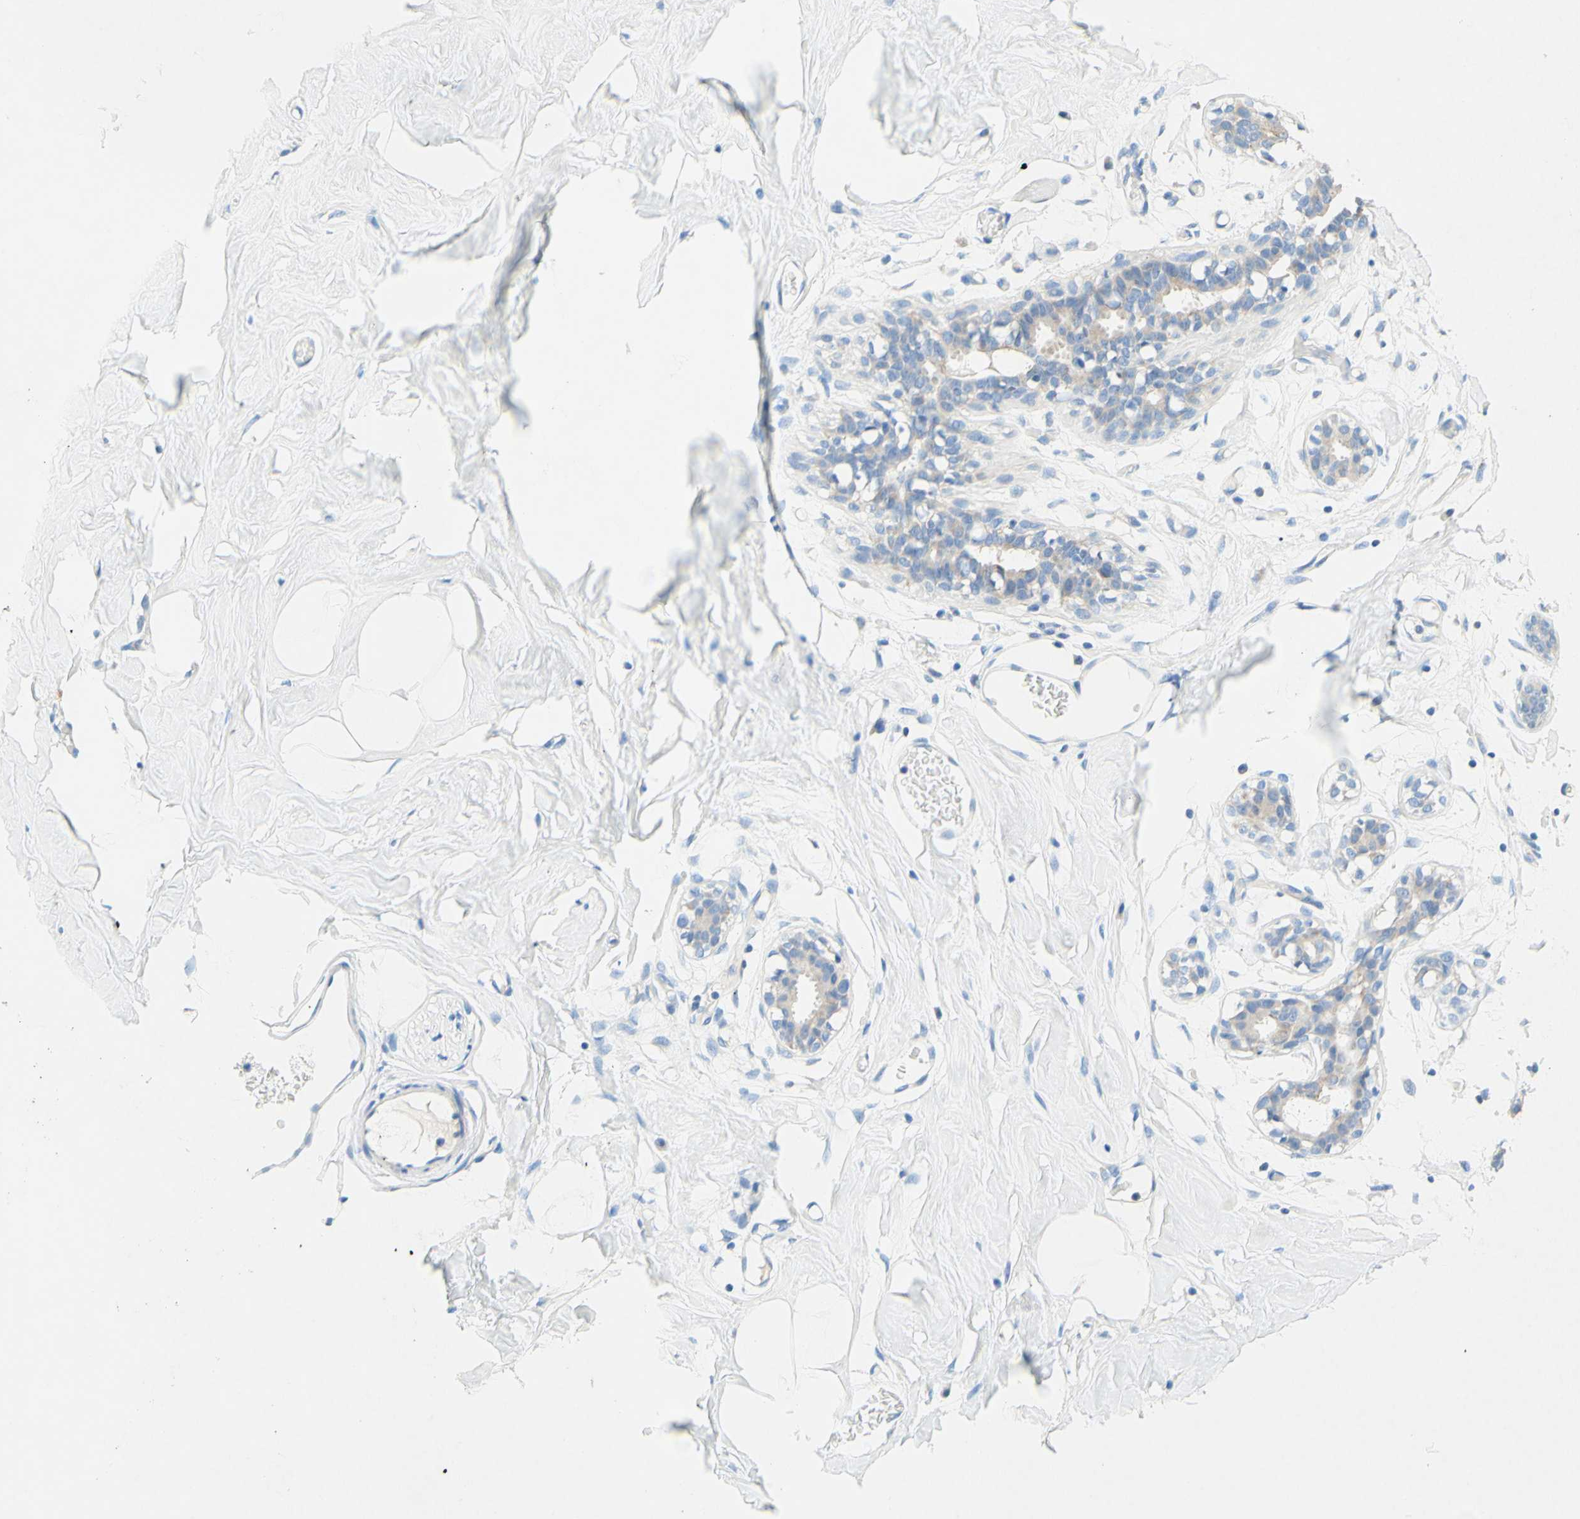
{"staining": {"intensity": "negative", "quantity": "none", "location": "none"}, "tissue": "adipose tissue", "cell_type": "Adipocytes", "image_type": "normal", "snomed": [{"axis": "morphology", "description": "Normal tissue, NOS"}, {"axis": "topography", "description": "Breast"}, {"axis": "topography", "description": "Adipose tissue"}], "caption": "IHC photomicrograph of unremarkable human adipose tissue stained for a protein (brown), which demonstrates no expression in adipocytes. (Stains: DAB immunohistochemistry (IHC) with hematoxylin counter stain, Microscopy: brightfield microscopy at high magnification).", "gene": "SLC46A1", "patient": {"sex": "female", "age": 25}}